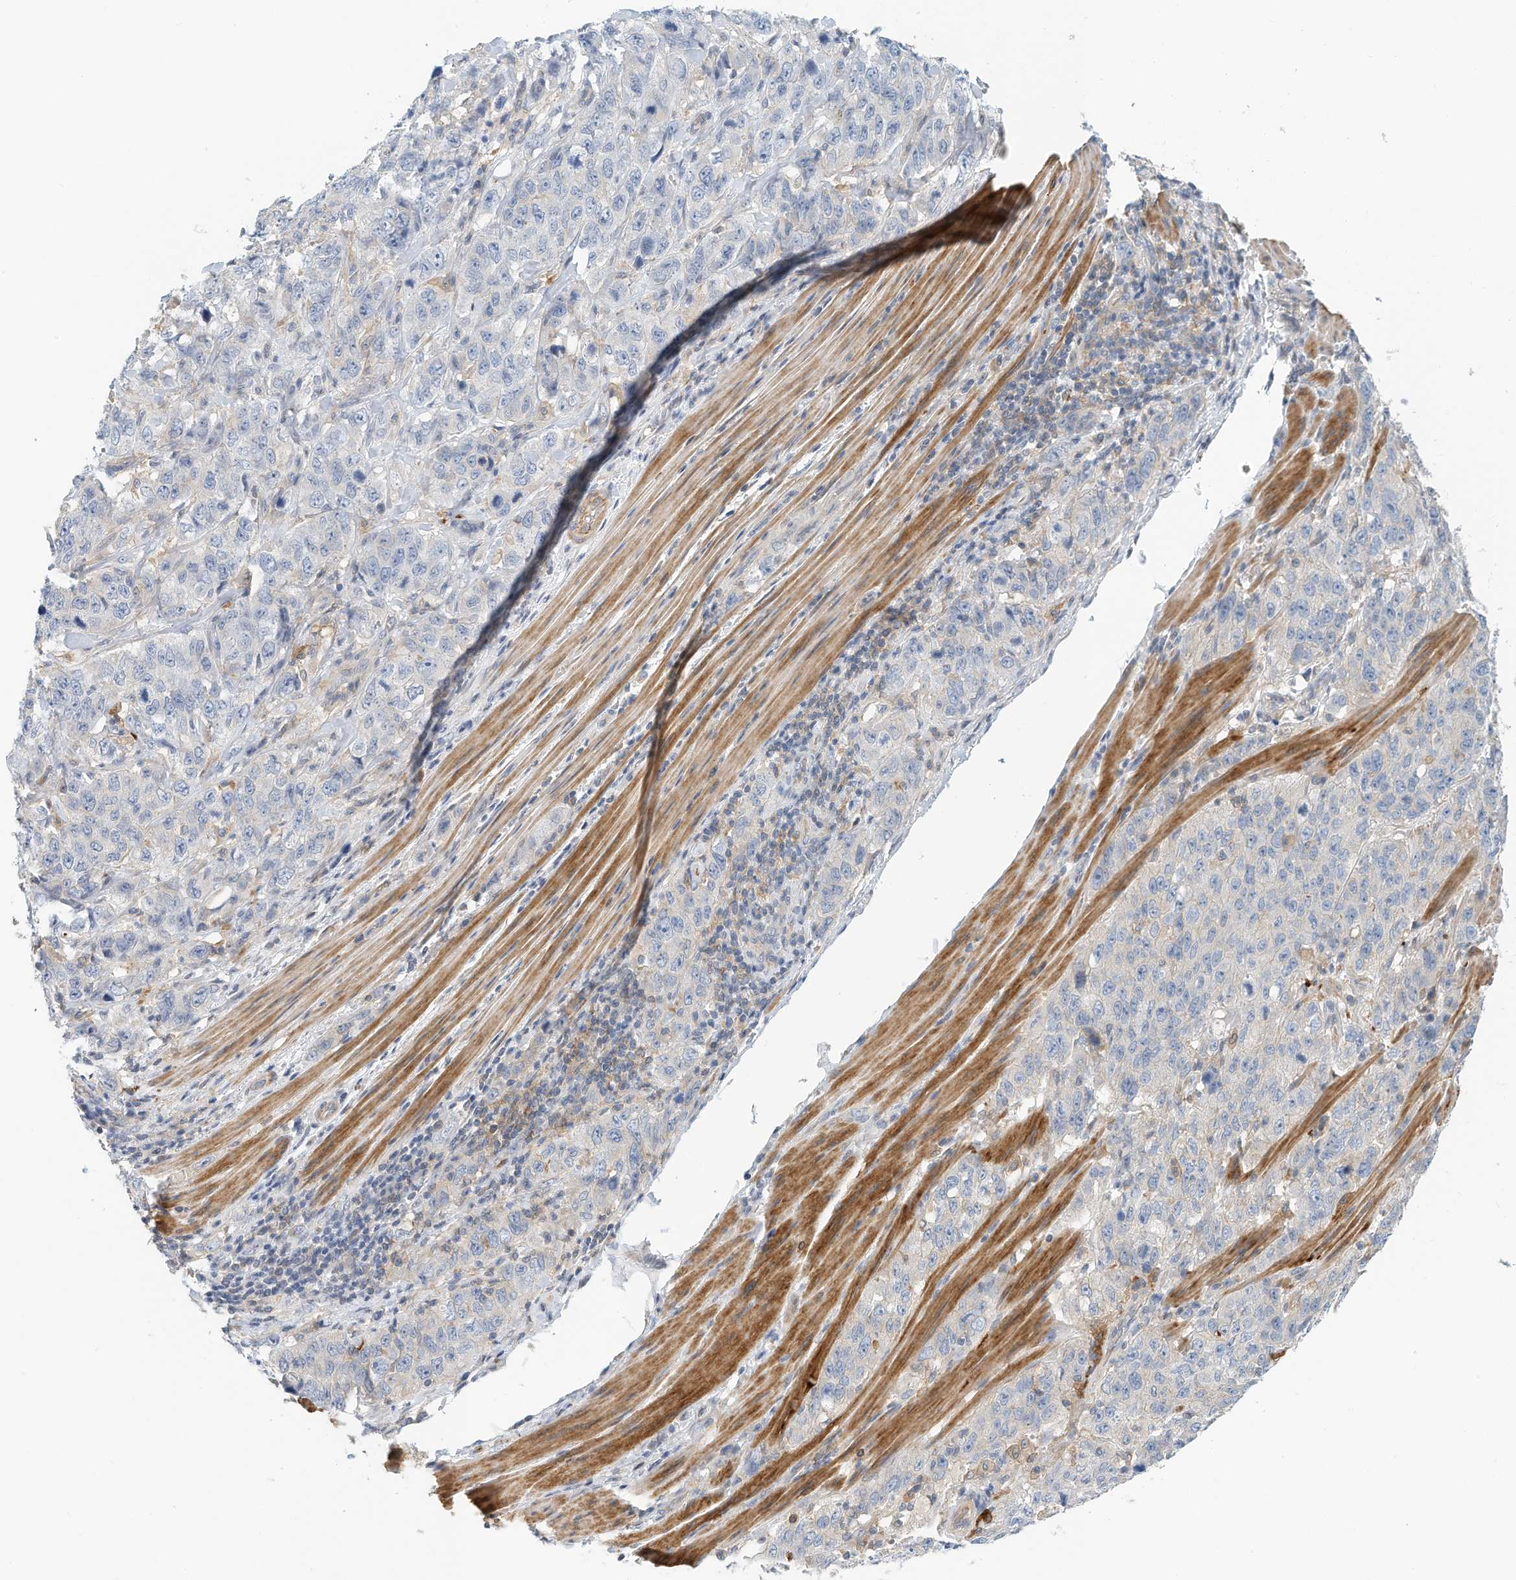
{"staining": {"intensity": "negative", "quantity": "none", "location": "none"}, "tissue": "stomach cancer", "cell_type": "Tumor cells", "image_type": "cancer", "snomed": [{"axis": "morphology", "description": "Adenocarcinoma, NOS"}, {"axis": "topography", "description": "Stomach"}], "caption": "Immunohistochemistry (IHC) of stomach adenocarcinoma demonstrates no staining in tumor cells.", "gene": "MICAL1", "patient": {"sex": "male", "age": 48}}